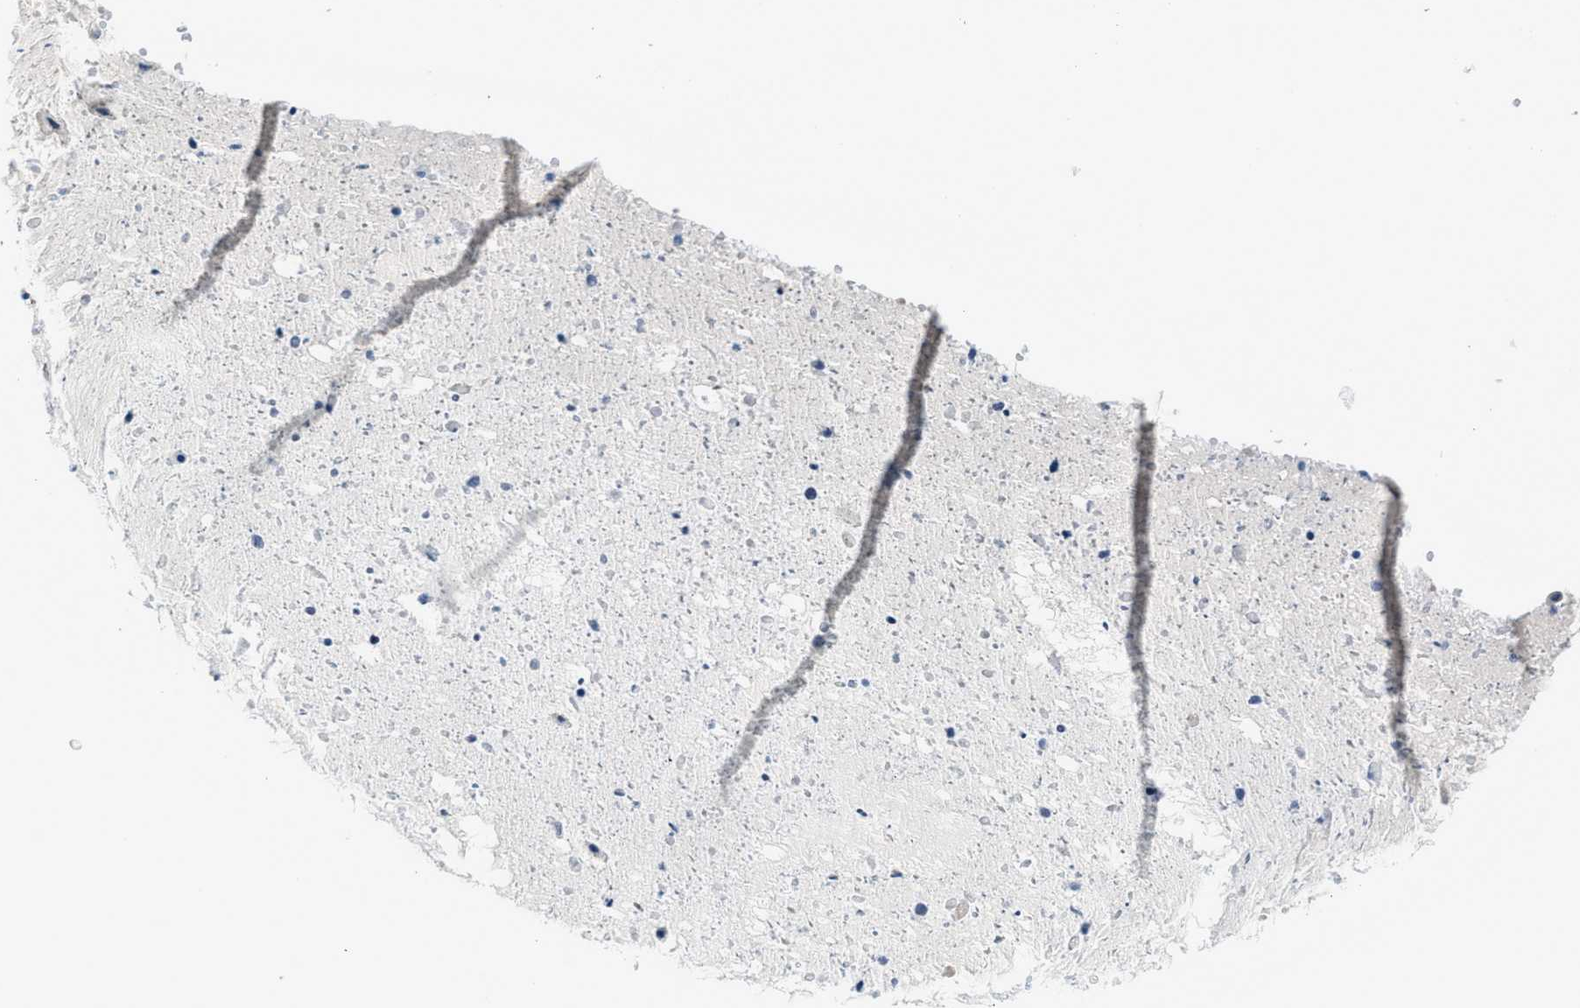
{"staining": {"intensity": "moderate", "quantity": ">75%", "location": "cytoplasmic/membranous"}, "tissue": "bronchus", "cell_type": "Respiratory epithelial cells", "image_type": "normal", "snomed": [{"axis": "morphology", "description": "Normal tissue, NOS"}, {"axis": "morphology", "description": "Adenocarcinoma, NOS"}, {"axis": "morphology", "description": "Adenocarcinoma, metastatic, NOS"}, {"axis": "topography", "description": "Lymph node"}, {"axis": "topography", "description": "Bronchus"}, {"axis": "topography", "description": "Lung"}], "caption": "The micrograph displays a brown stain indicating the presence of a protein in the cytoplasmic/membranous of respiratory epithelial cells in bronchus.", "gene": "SSH2", "patient": {"sex": "female", "age": 54}}